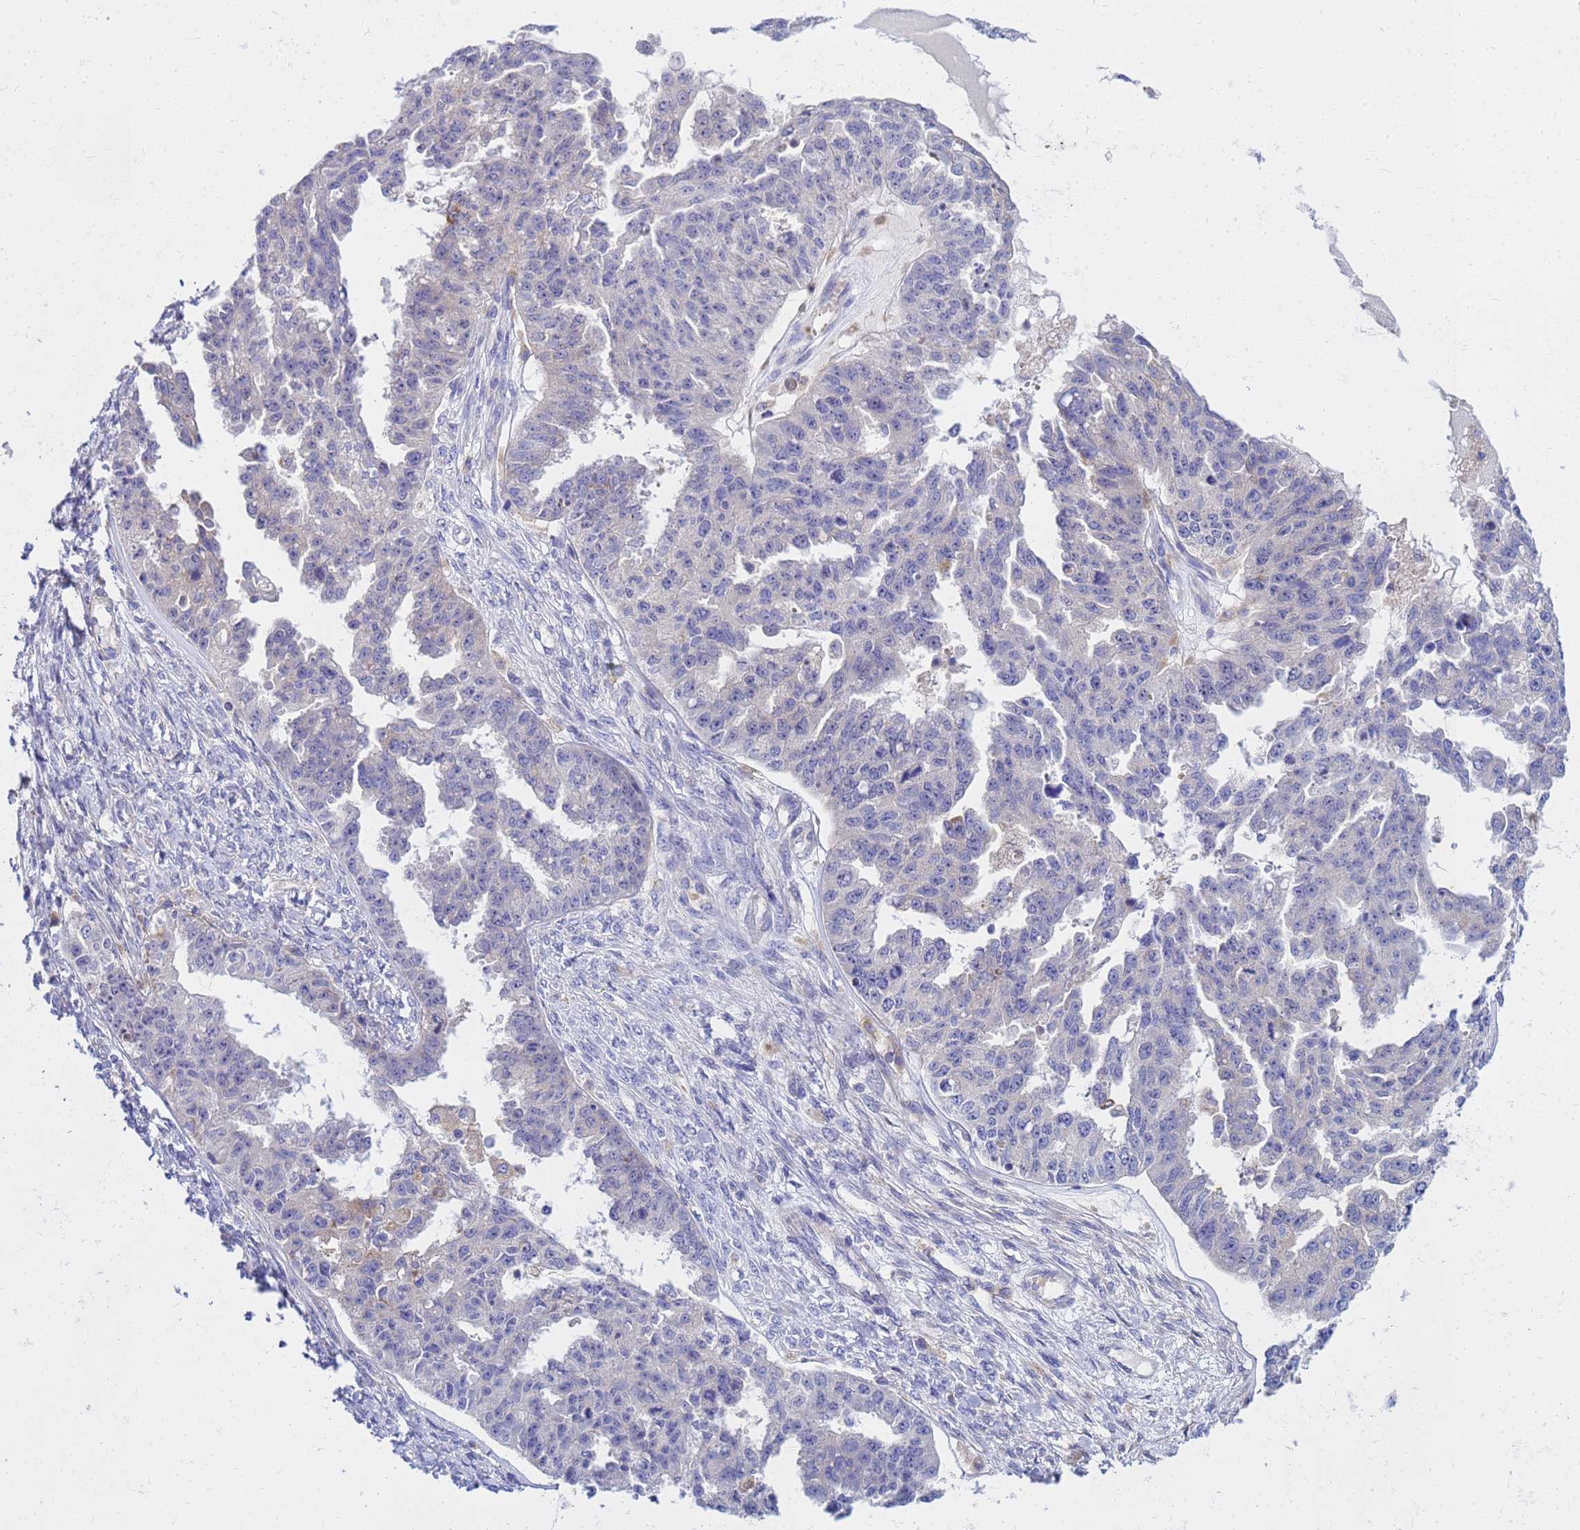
{"staining": {"intensity": "negative", "quantity": "none", "location": "none"}, "tissue": "ovarian cancer", "cell_type": "Tumor cells", "image_type": "cancer", "snomed": [{"axis": "morphology", "description": "Cystadenocarcinoma, serous, NOS"}, {"axis": "topography", "description": "Ovary"}], "caption": "Immunohistochemistry micrograph of ovarian cancer (serous cystadenocarcinoma) stained for a protein (brown), which shows no positivity in tumor cells.", "gene": "HERC5", "patient": {"sex": "female", "age": 58}}